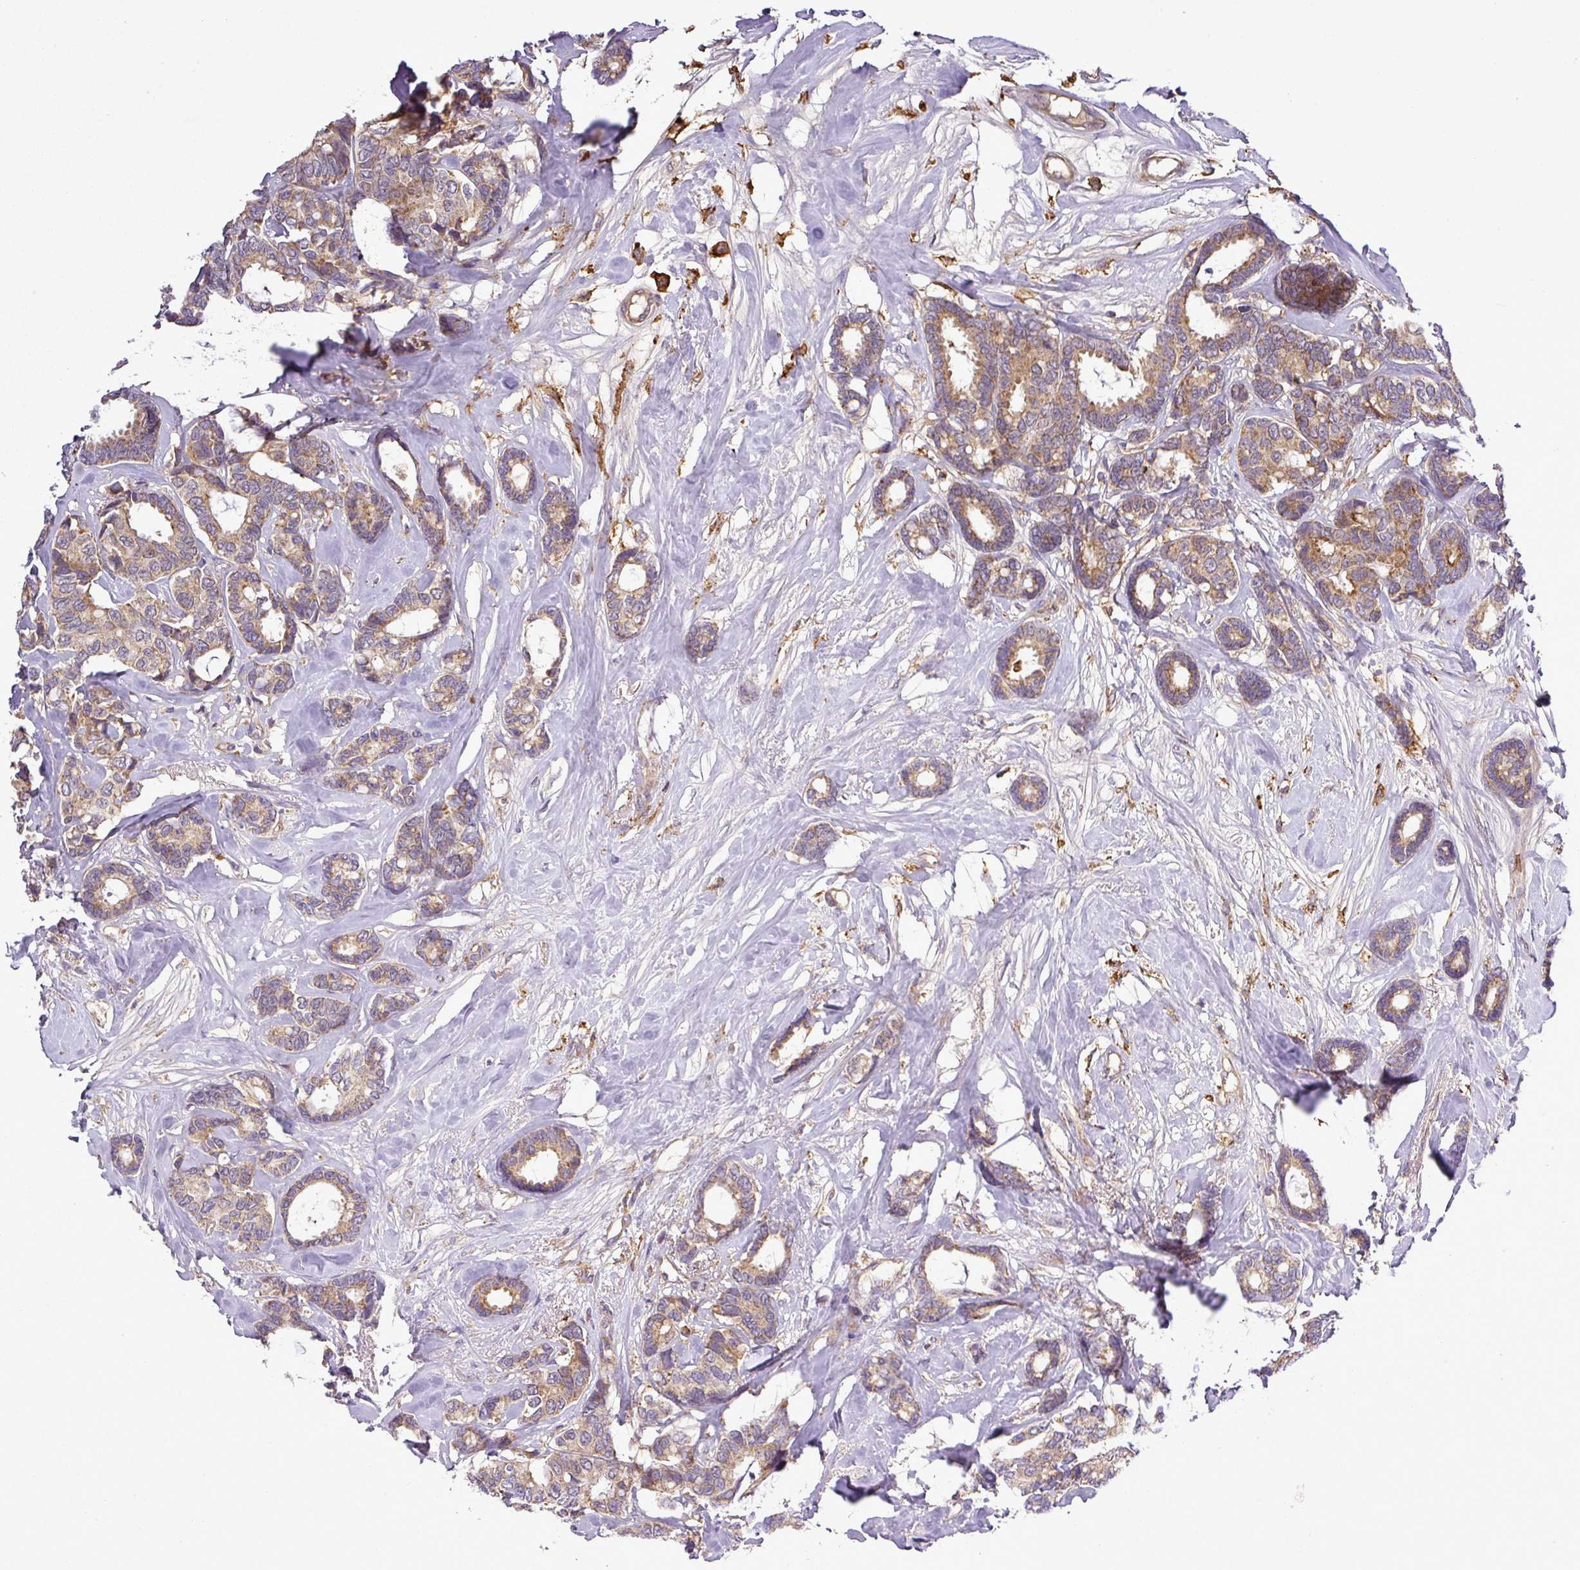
{"staining": {"intensity": "moderate", "quantity": ">75%", "location": "cytoplasmic/membranous"}, "tissue": "breast cancer", "cell_type": "Tumor cells", "image_type": "cancer", "snomed": [{"axis": "morphology", "description": "Duct carcinoma"}, {"axis": "topography", "description": "Breast"}], "caption": "Brown immunohistochemical staining in human breast cancer (invasive ductal carcinoma) exhibits moderate cytoplasmic/membranous positivity in about >75% of tumor cells. The protein is stained brown, and the nuclei are stained in blue (DAB (3,3'-diaminobenzidine) IHC with brightfield microscopy, high magnification).", "gene": "ZNF513", "patient": {"sex": "female", "age": 87}}